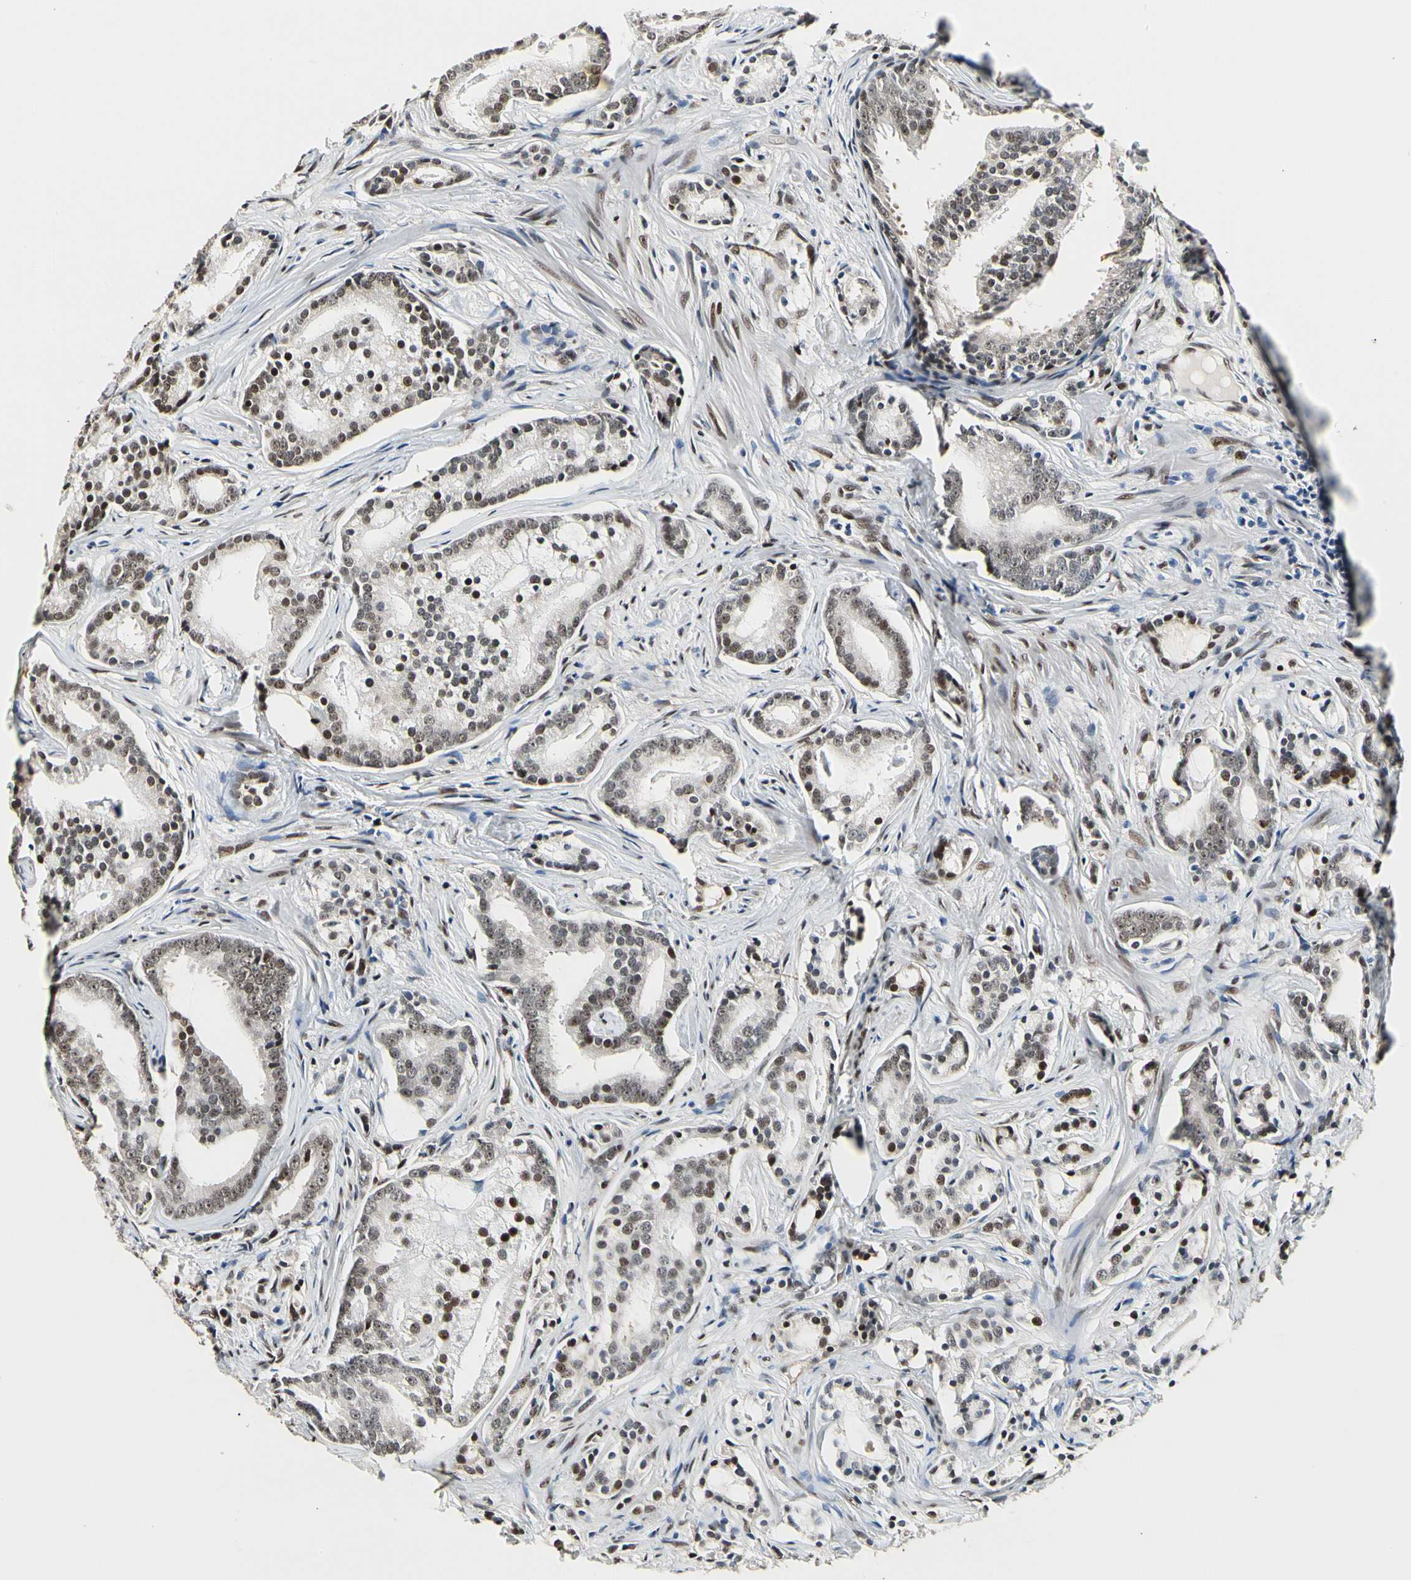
{"staining": {"intensity": "weak", "quantity": "25%-75%", "location": "nuclear"}, "tissue": "prostate cancer", "cell_type": "Tumor cells", "image_type": "cancer", "snomed": [{"axis": "morphology", "description": "Adenocarcinoma, Low grade"}, {"axis": "topography", "description": "Prostate"}], "caption": "Prostate cancer (adenocarcinoma (low-grade)) stained with a protein marker demonstrates weak staining in tumor cells.", "gene": "NFIA", "patient": {"sex": "male", "age": 58}}